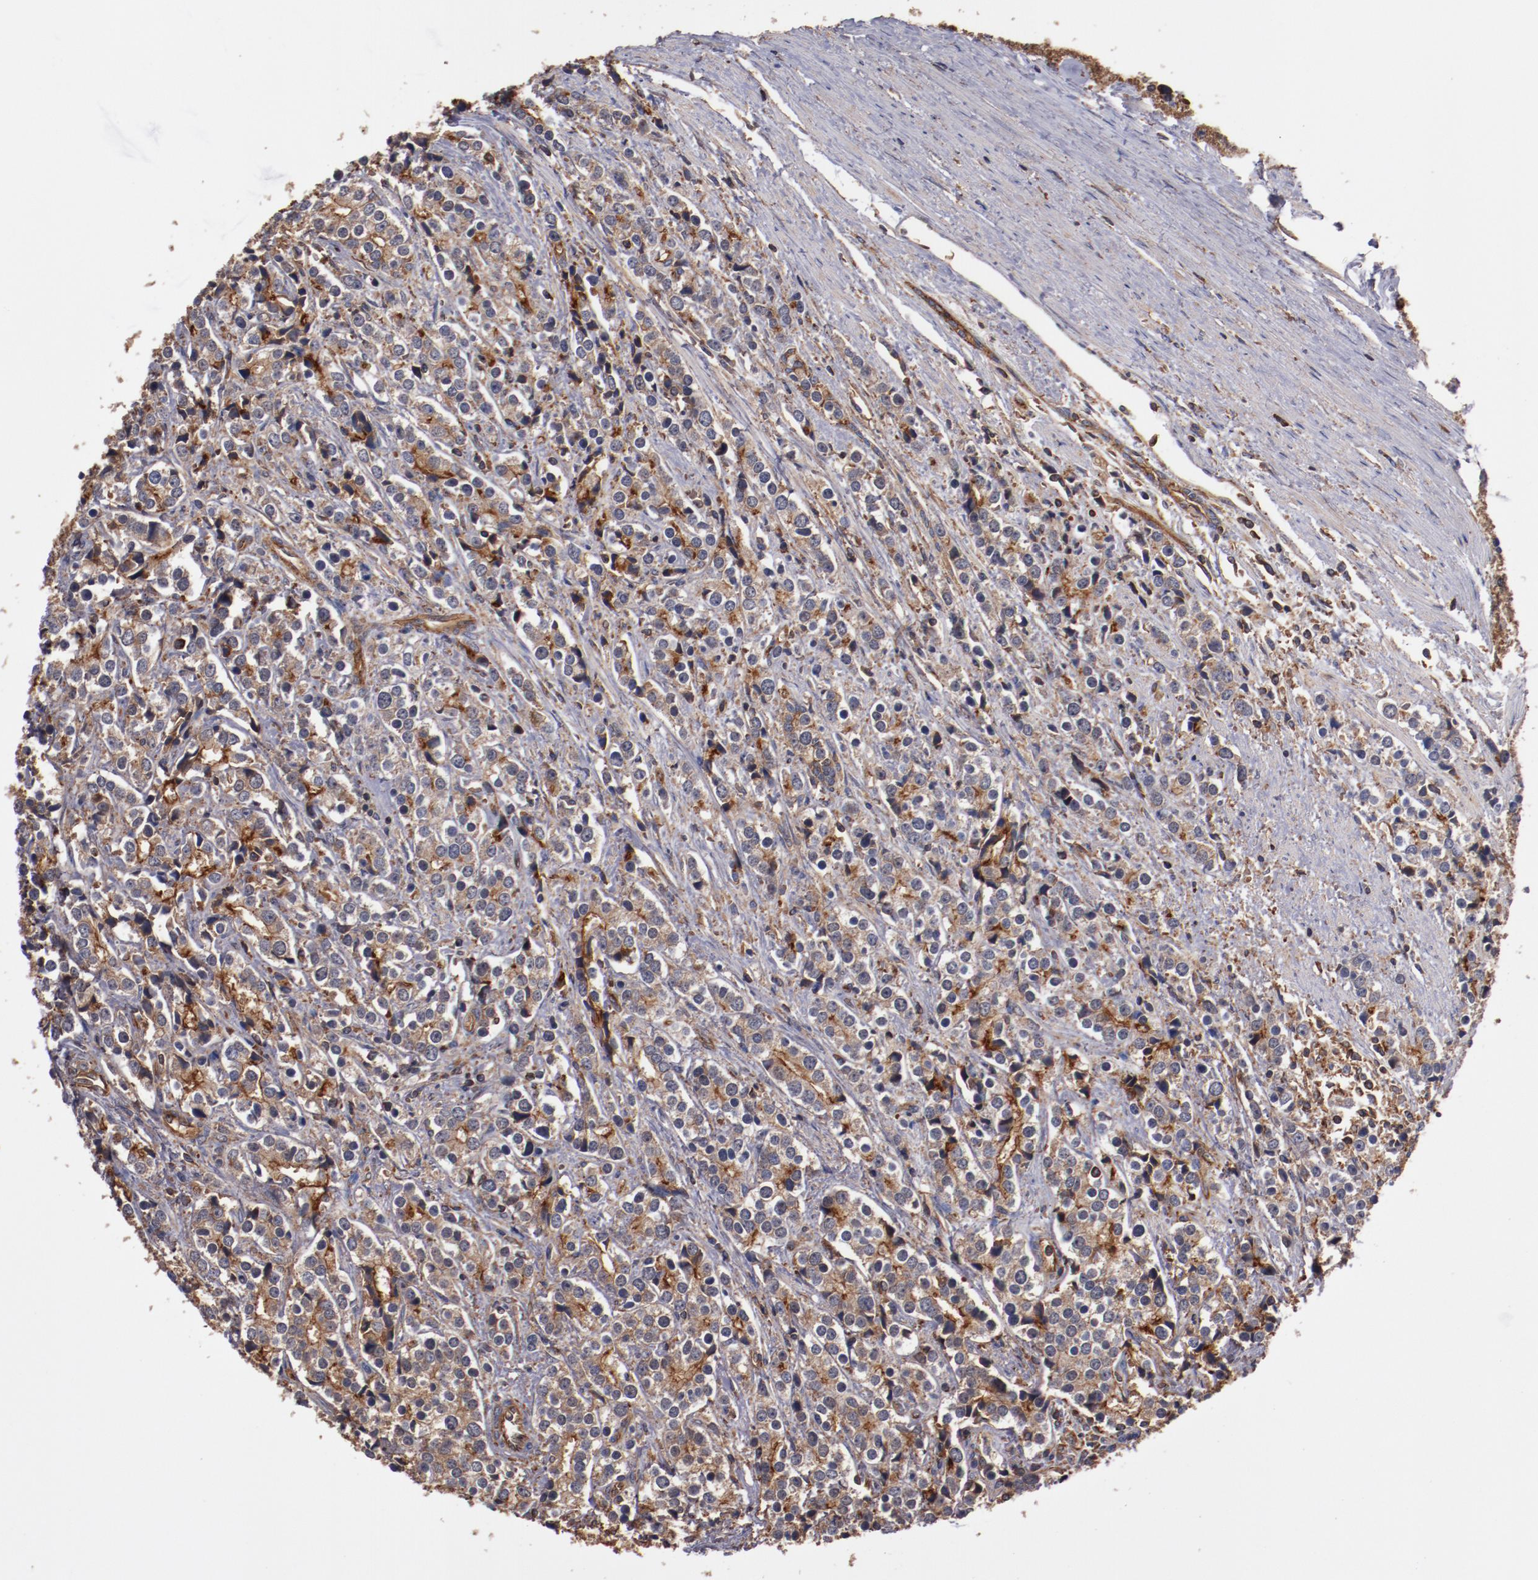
{"staining": {"intensity": "strong", "quantity": ">75%", "location": "cytoplasmic/membranous"}, "tissue": "prostate cancer", "cell_type": "Tumor cells", "image_type": "cancer", "snomed": [{"axis": "morphology", "description": "Adenocarcinoma, High grade"}, {"axis": "topography", "description": "Prostate"}], "caption": "Immunohistochemistry (IHC) micrograph of human prostate high-grade adenocarcinoma stained for a protein (brown), which shows high levels of strong cytoplasmic/membranous expression in approximately >75% of tumor cells.", "gene": "TMOD3", "patient": {"sex": "male", "age": 71}}